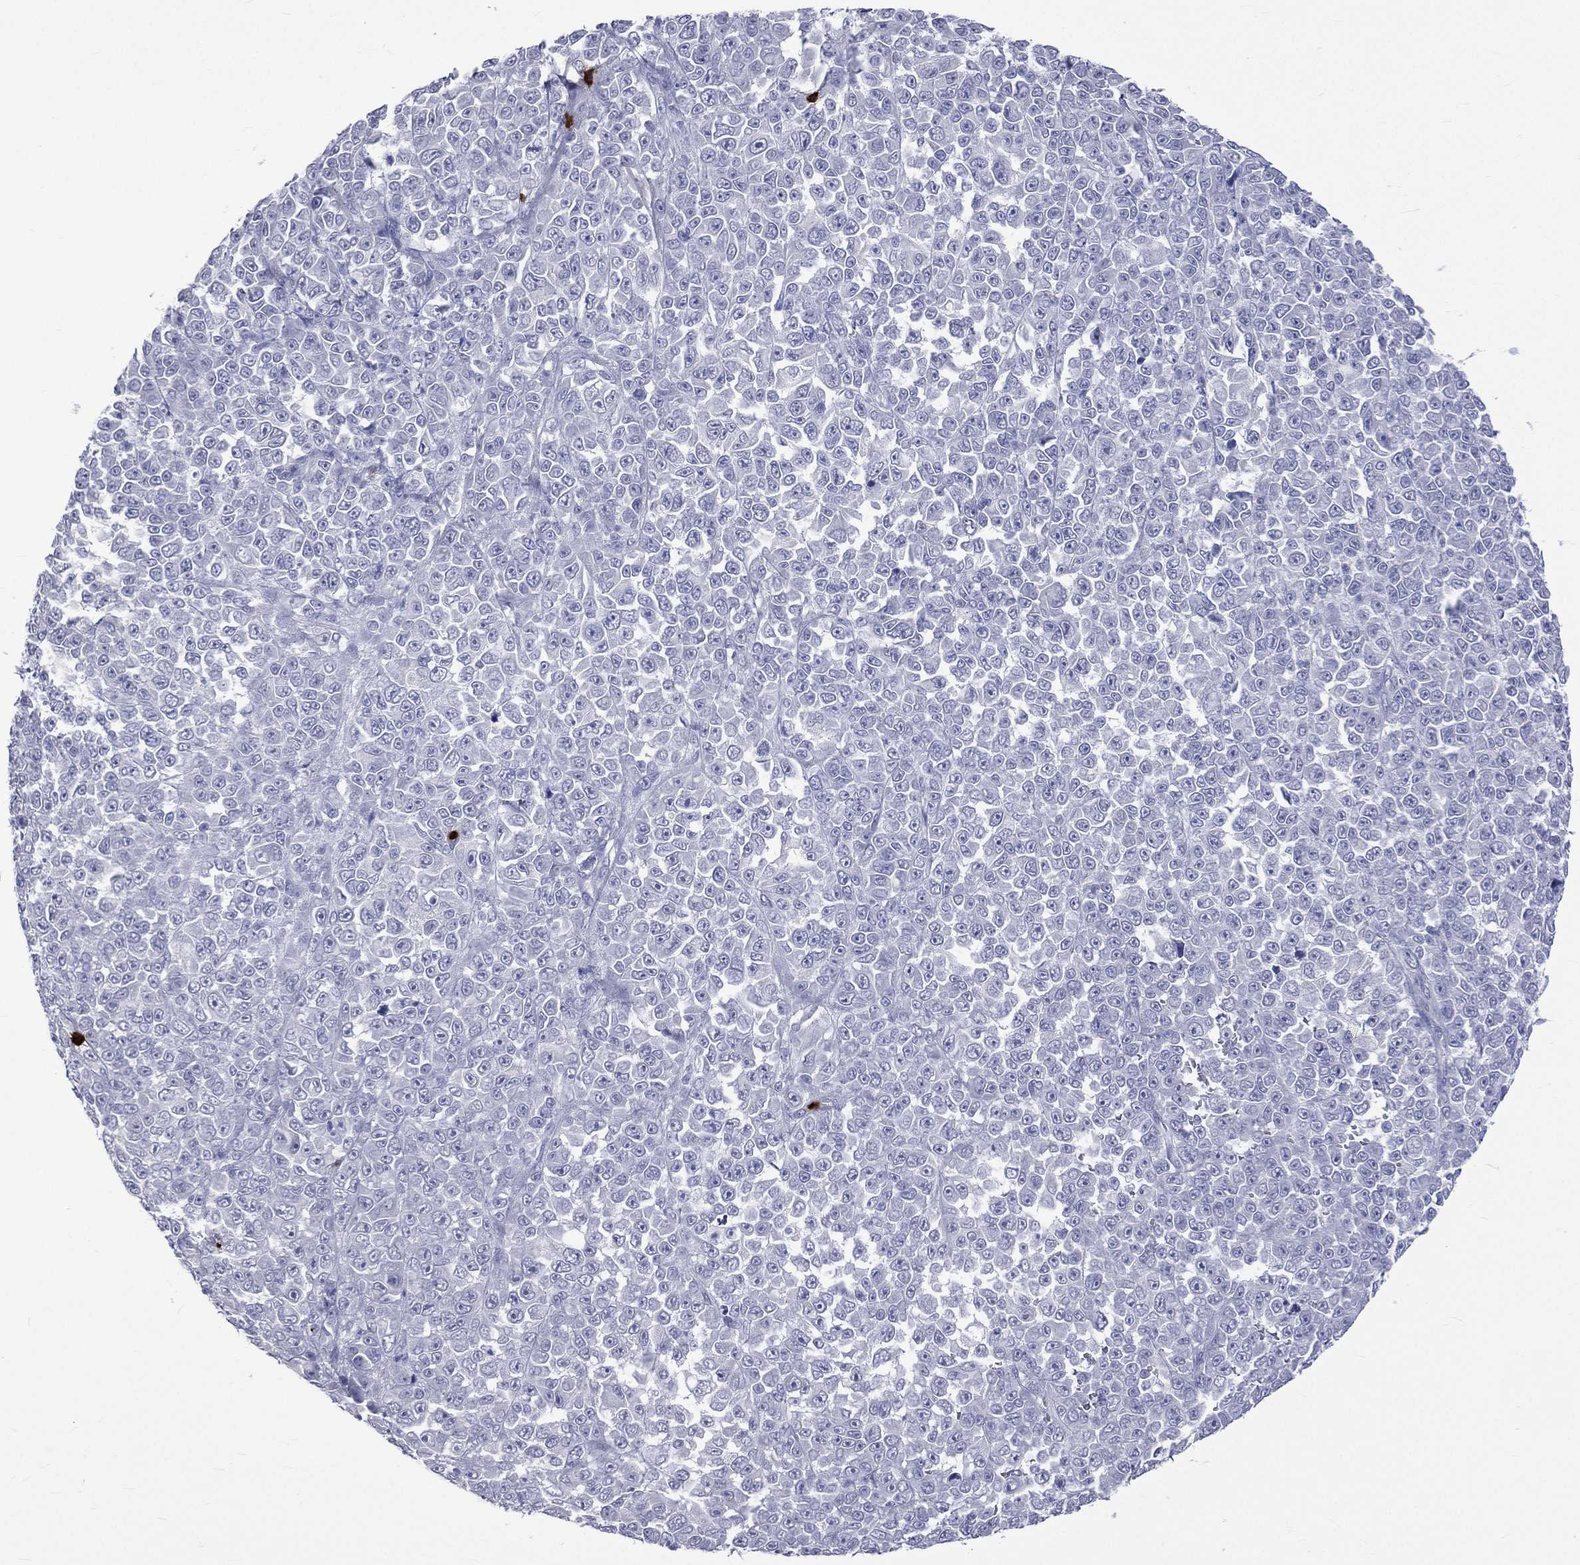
{"staining": {"intensity": "negative", "quantity": "none", "location": "none"}, "tissue": "melanoma", "cell_type": "Tumor cells", "image_type": "cancer", "snomed": [{"axis": "morphology", "description": "Malignant melanoma, NOS"}, {"axis": "topography", "description": "Skin"}], "caption": "A histopathology image of human melanoma is negative for staining in tumor cells.", "gene": "ELANE", "patient": {"sex": "female", "age": 95}}